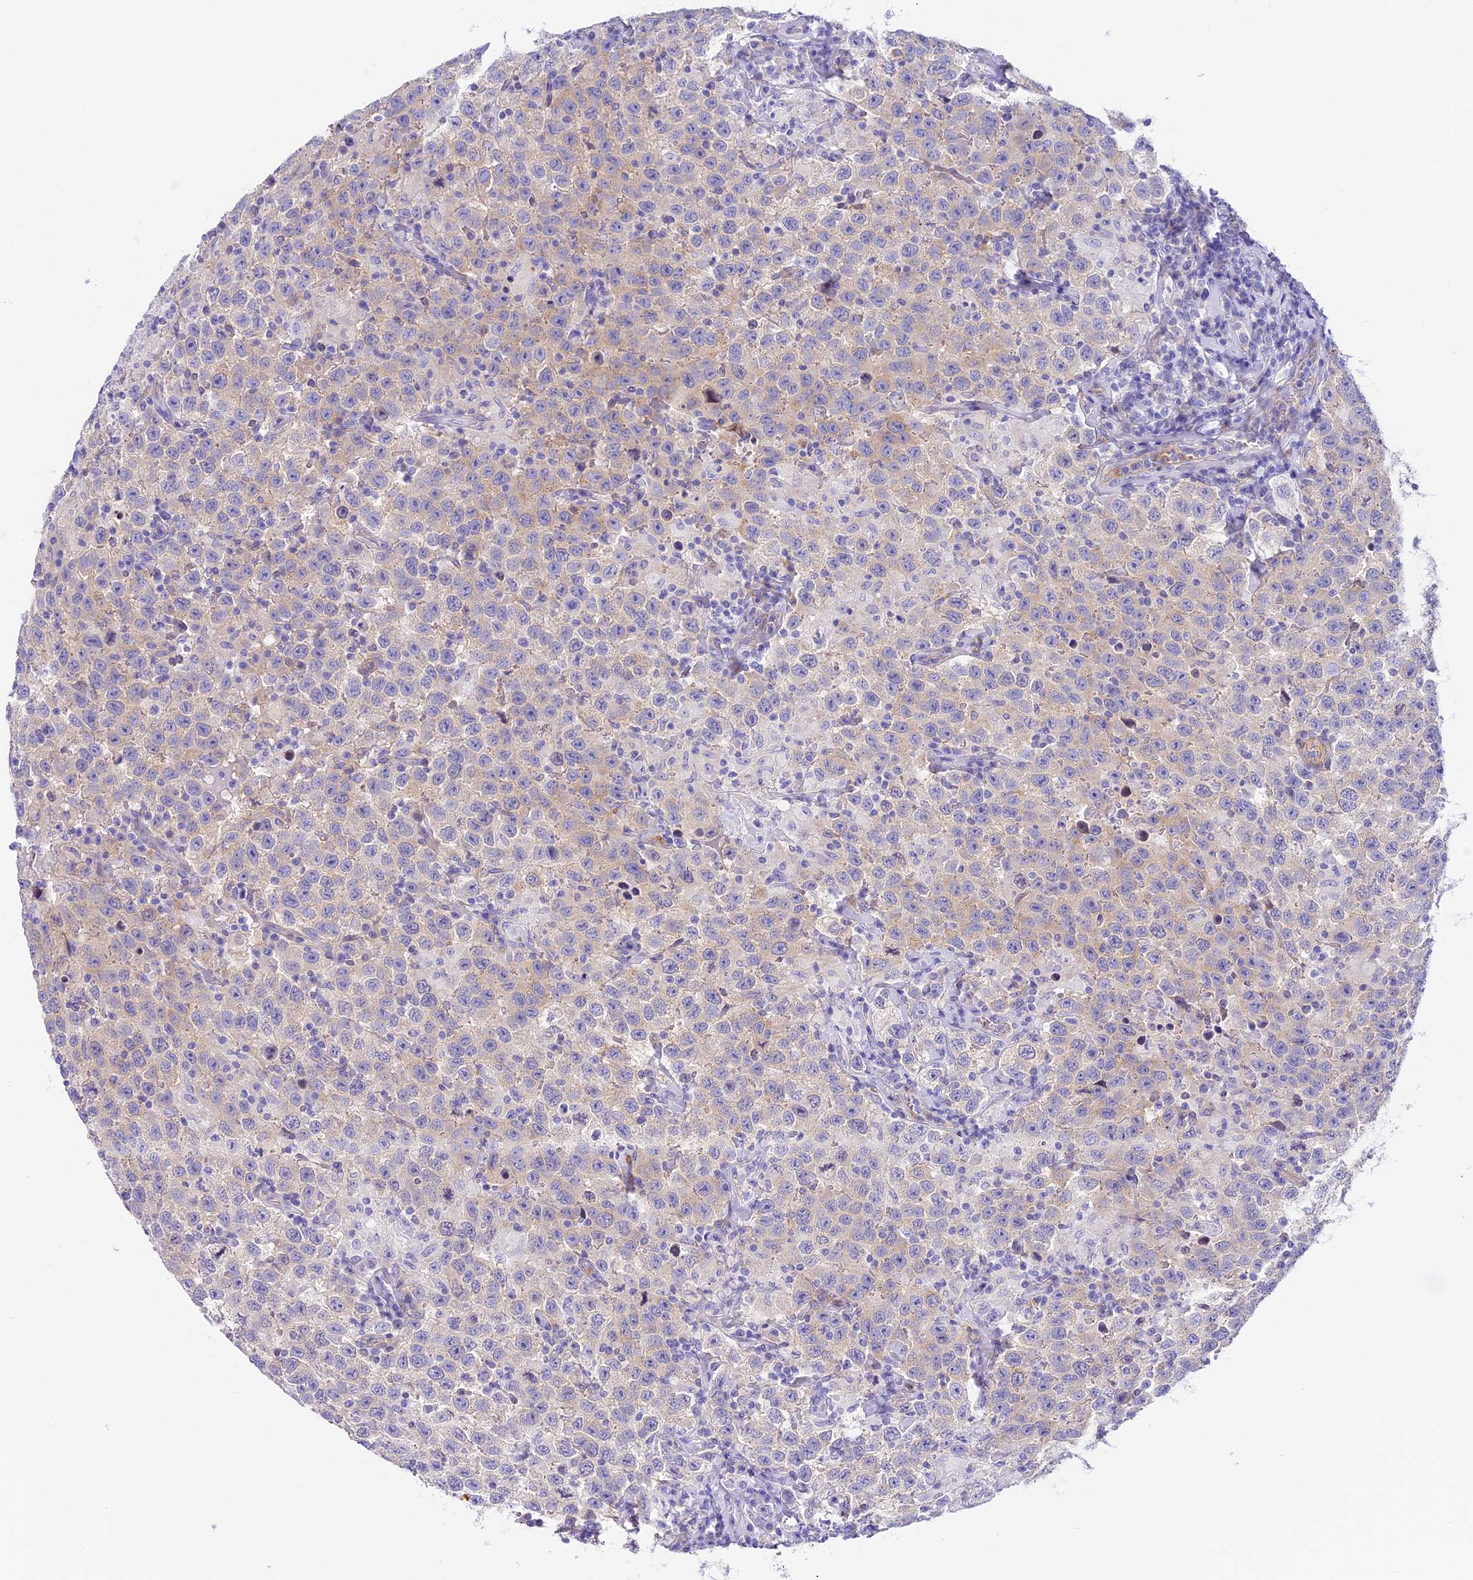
{"staining": {"intensity": "weak", "quantity": "<25%", "location": "cytoplasmic/membranous"}, "tissue": "testis cancer", "cell_type": "Tumor cells", "image_type": "cancer", "snomed": [{"axis": "morphology", "description": "Seminoma, NOS"}, {"axis": "topography", "description": "Testis"}], "caption": "A histopathology image of testis cancer (seminoma) stained for a protein shows no brown staining in tumor cells.", "gene": "HOMER3", "patient": {"sex": "male", "age": 41}}